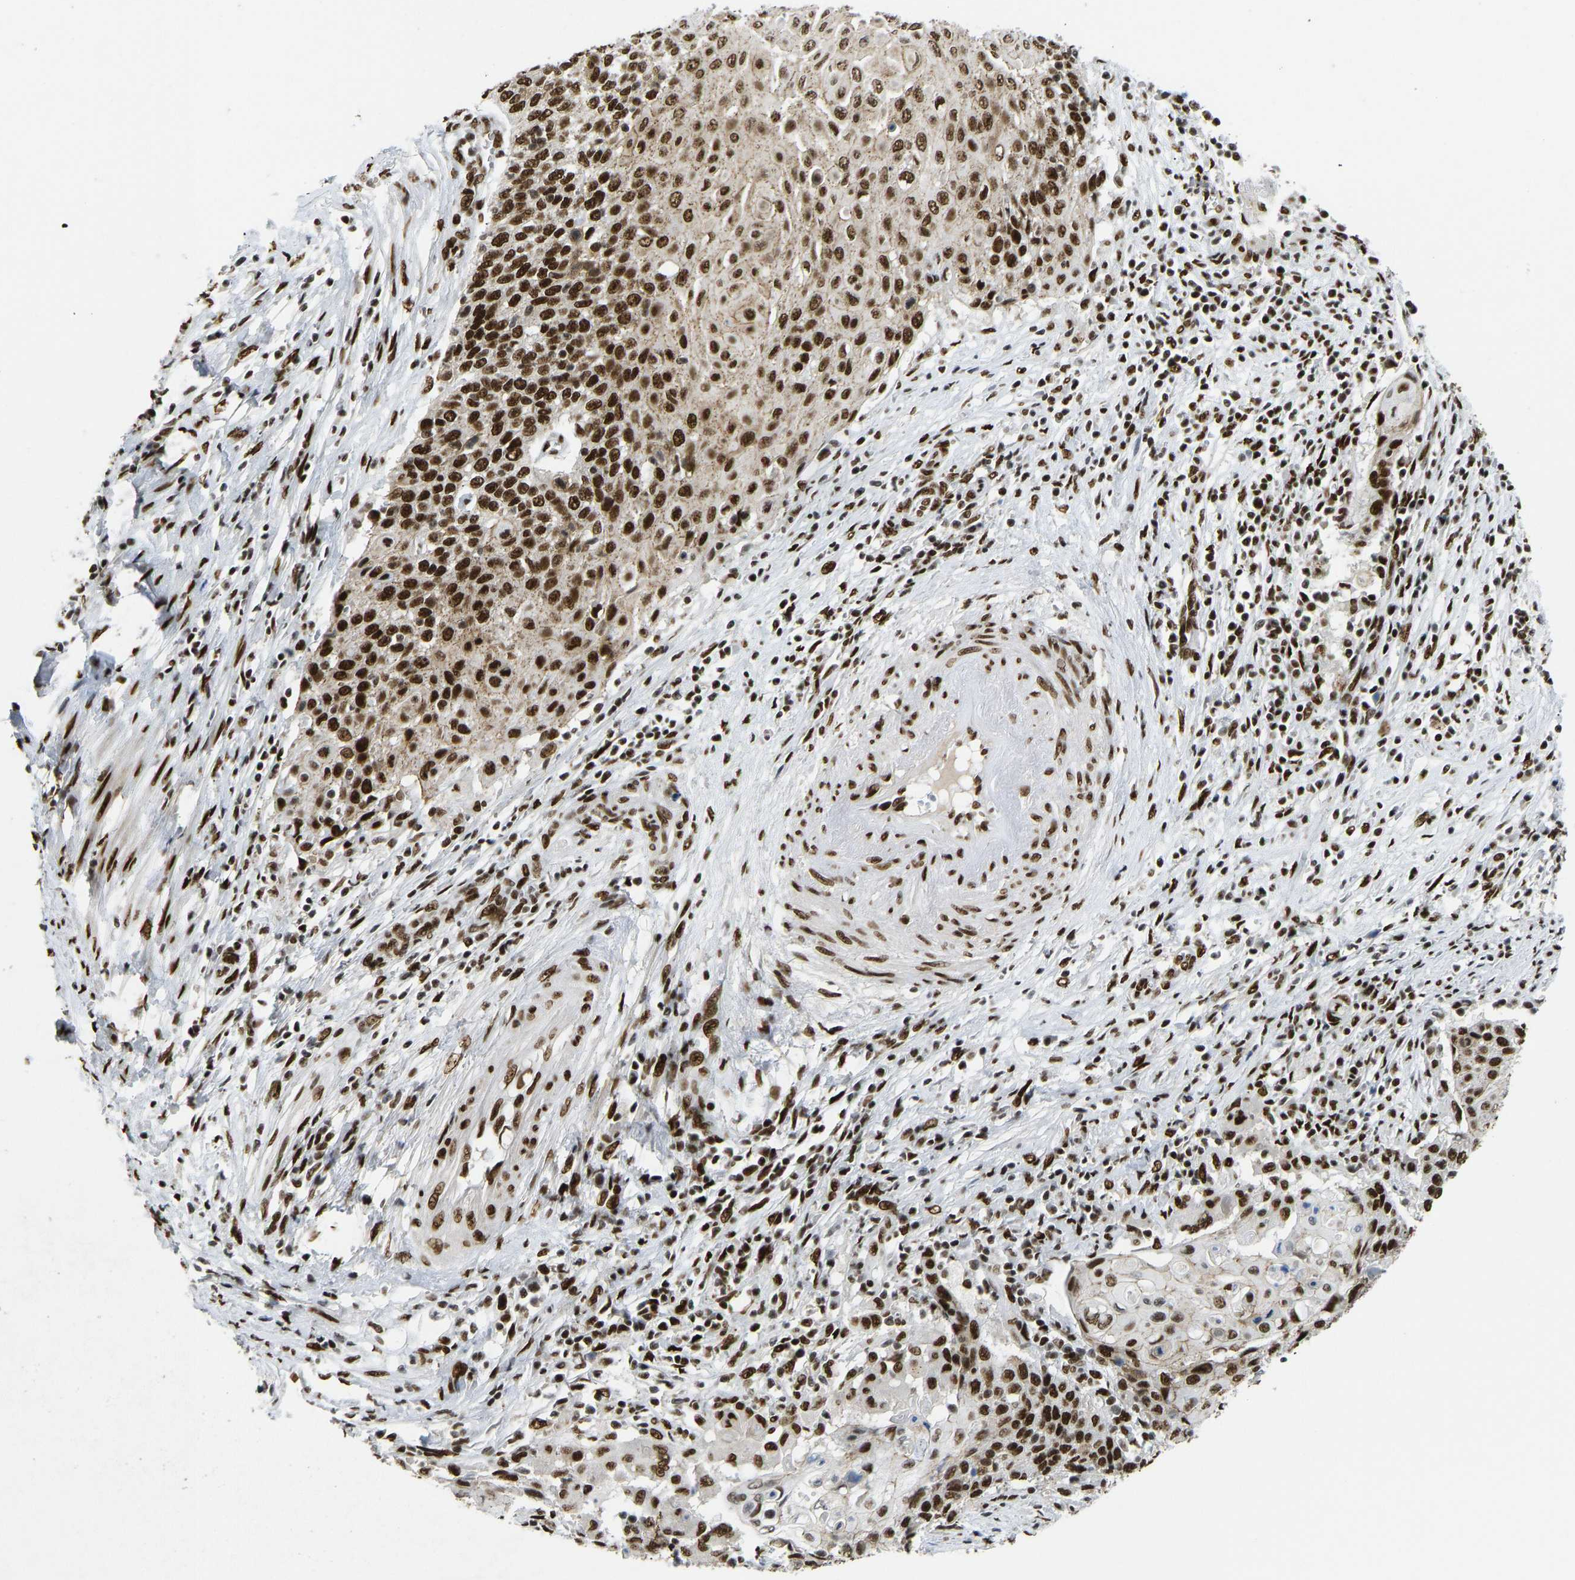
{"staining": {"intensity": "strong", "quantity": ">75%", "location": "nuclear"}, "tissue": "cervical cancer", "cell_type": "Tumor cells", "image_type": "cancer", "snomed": [{"axis": "morphology", "description": "Squamous cell carcinoma, NOS"}, {"axis": "topography", "description": "Cervix"}], "caption": "A micrograph of squamous cell carcinoma (cervical) stained for a protein exhibits strong nuclear brown staining in tumor cells.", "gene": "FOXK1", "patient": {"sex": "female", "age": 39}}